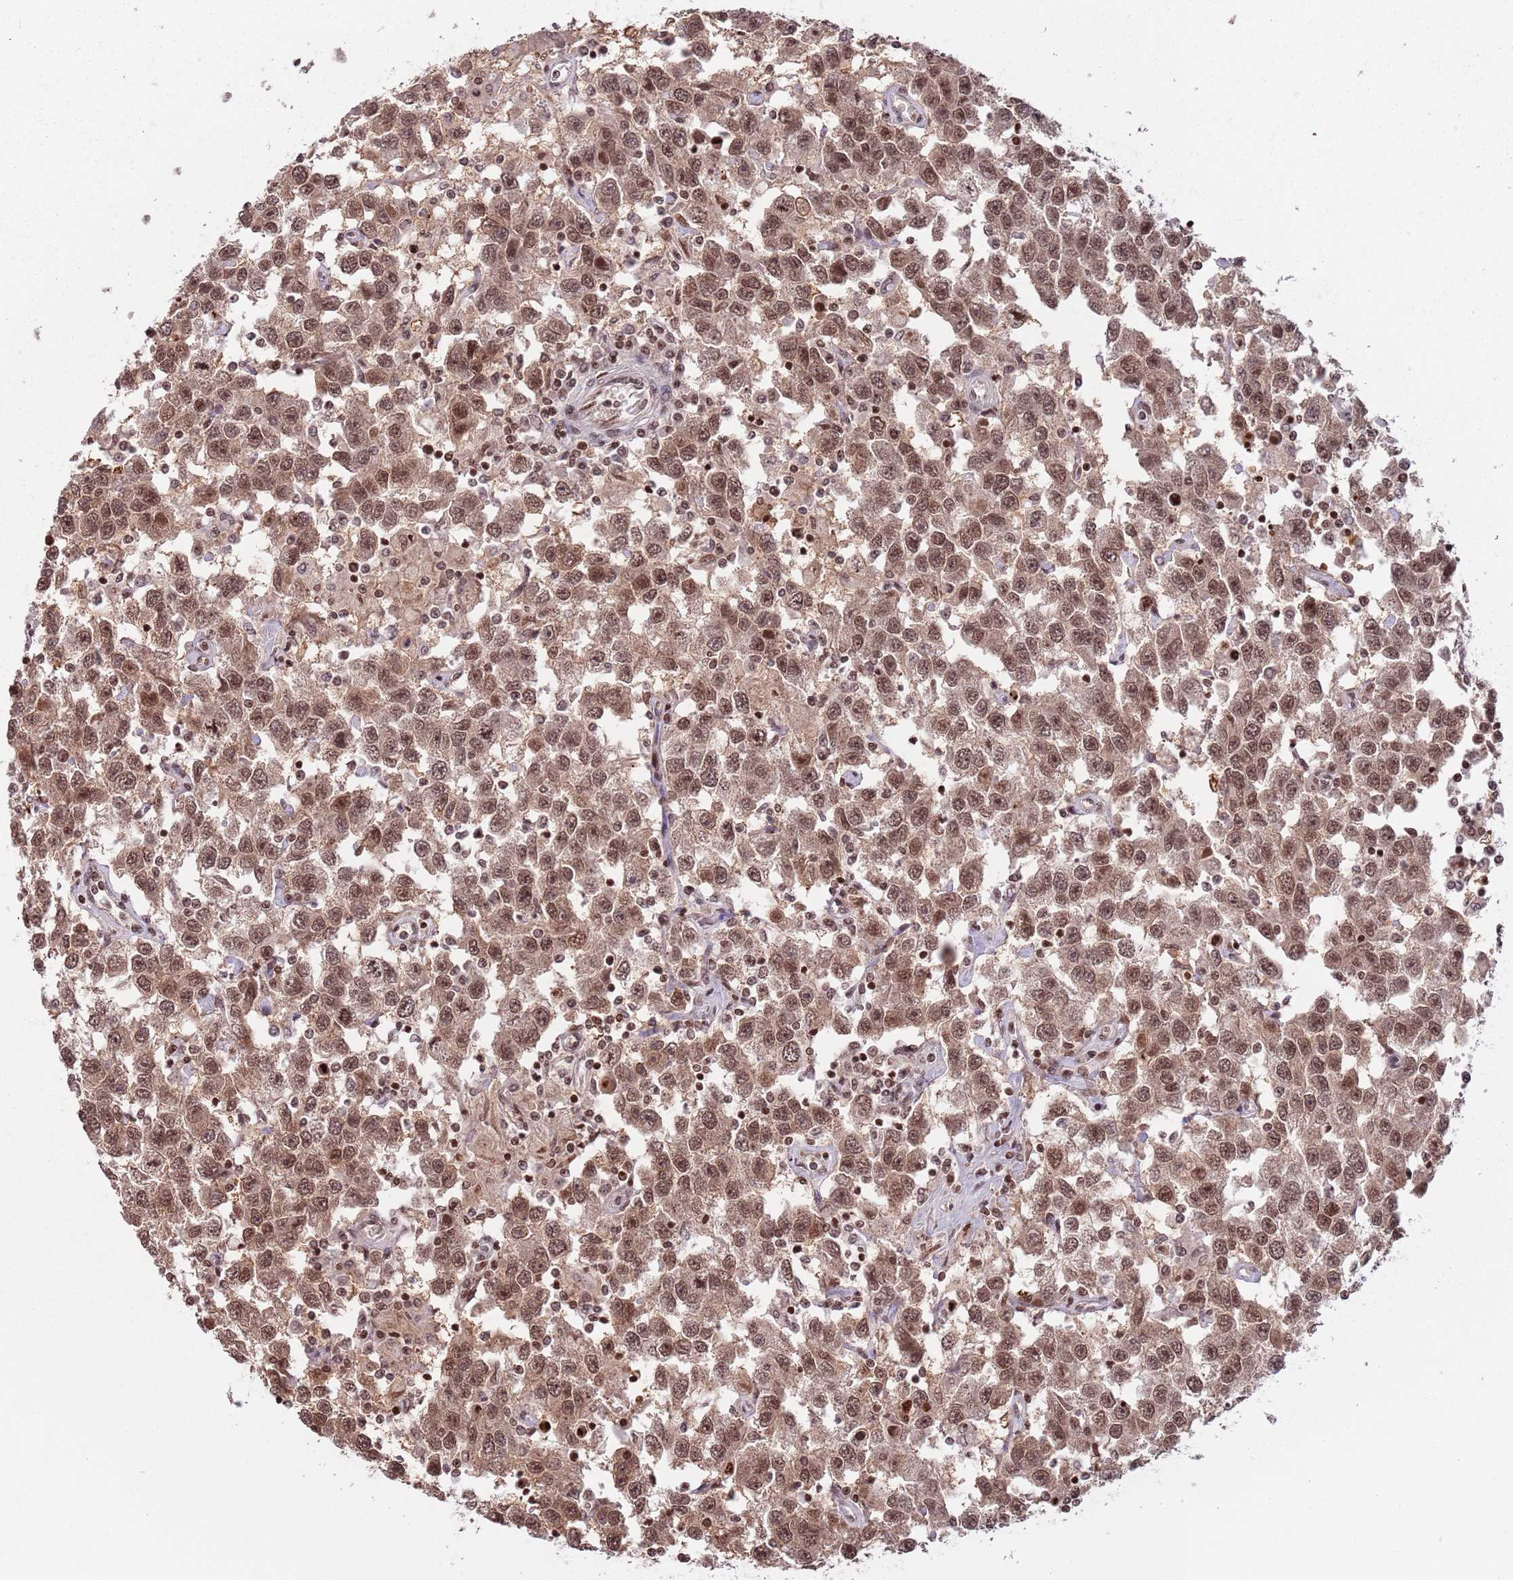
{"staining": {"intensity": "moderate", "quantity": ">75%", "location": "cytoplasmic/membranous,nuclear"}, "tissue": "testis cancer", "cell_type": "Tumor cells", "image_type": "cancer", "snomed": [{"axis": "morphology", "description": "Seminoma, NOS"}, {"axis": "topography", "description": "Testis"}], "caption": "An image of testis cancer stained for a protein exhibits moderate cytoplasmic/membranous and nuclear brown staining in tumor cells. (DAB (3,3'-diaminobenzidine) IHC with brightfield microscopy, high magnification).", "gene": "SH3RF3", "patient": {"sex": "male", "age": 41}}